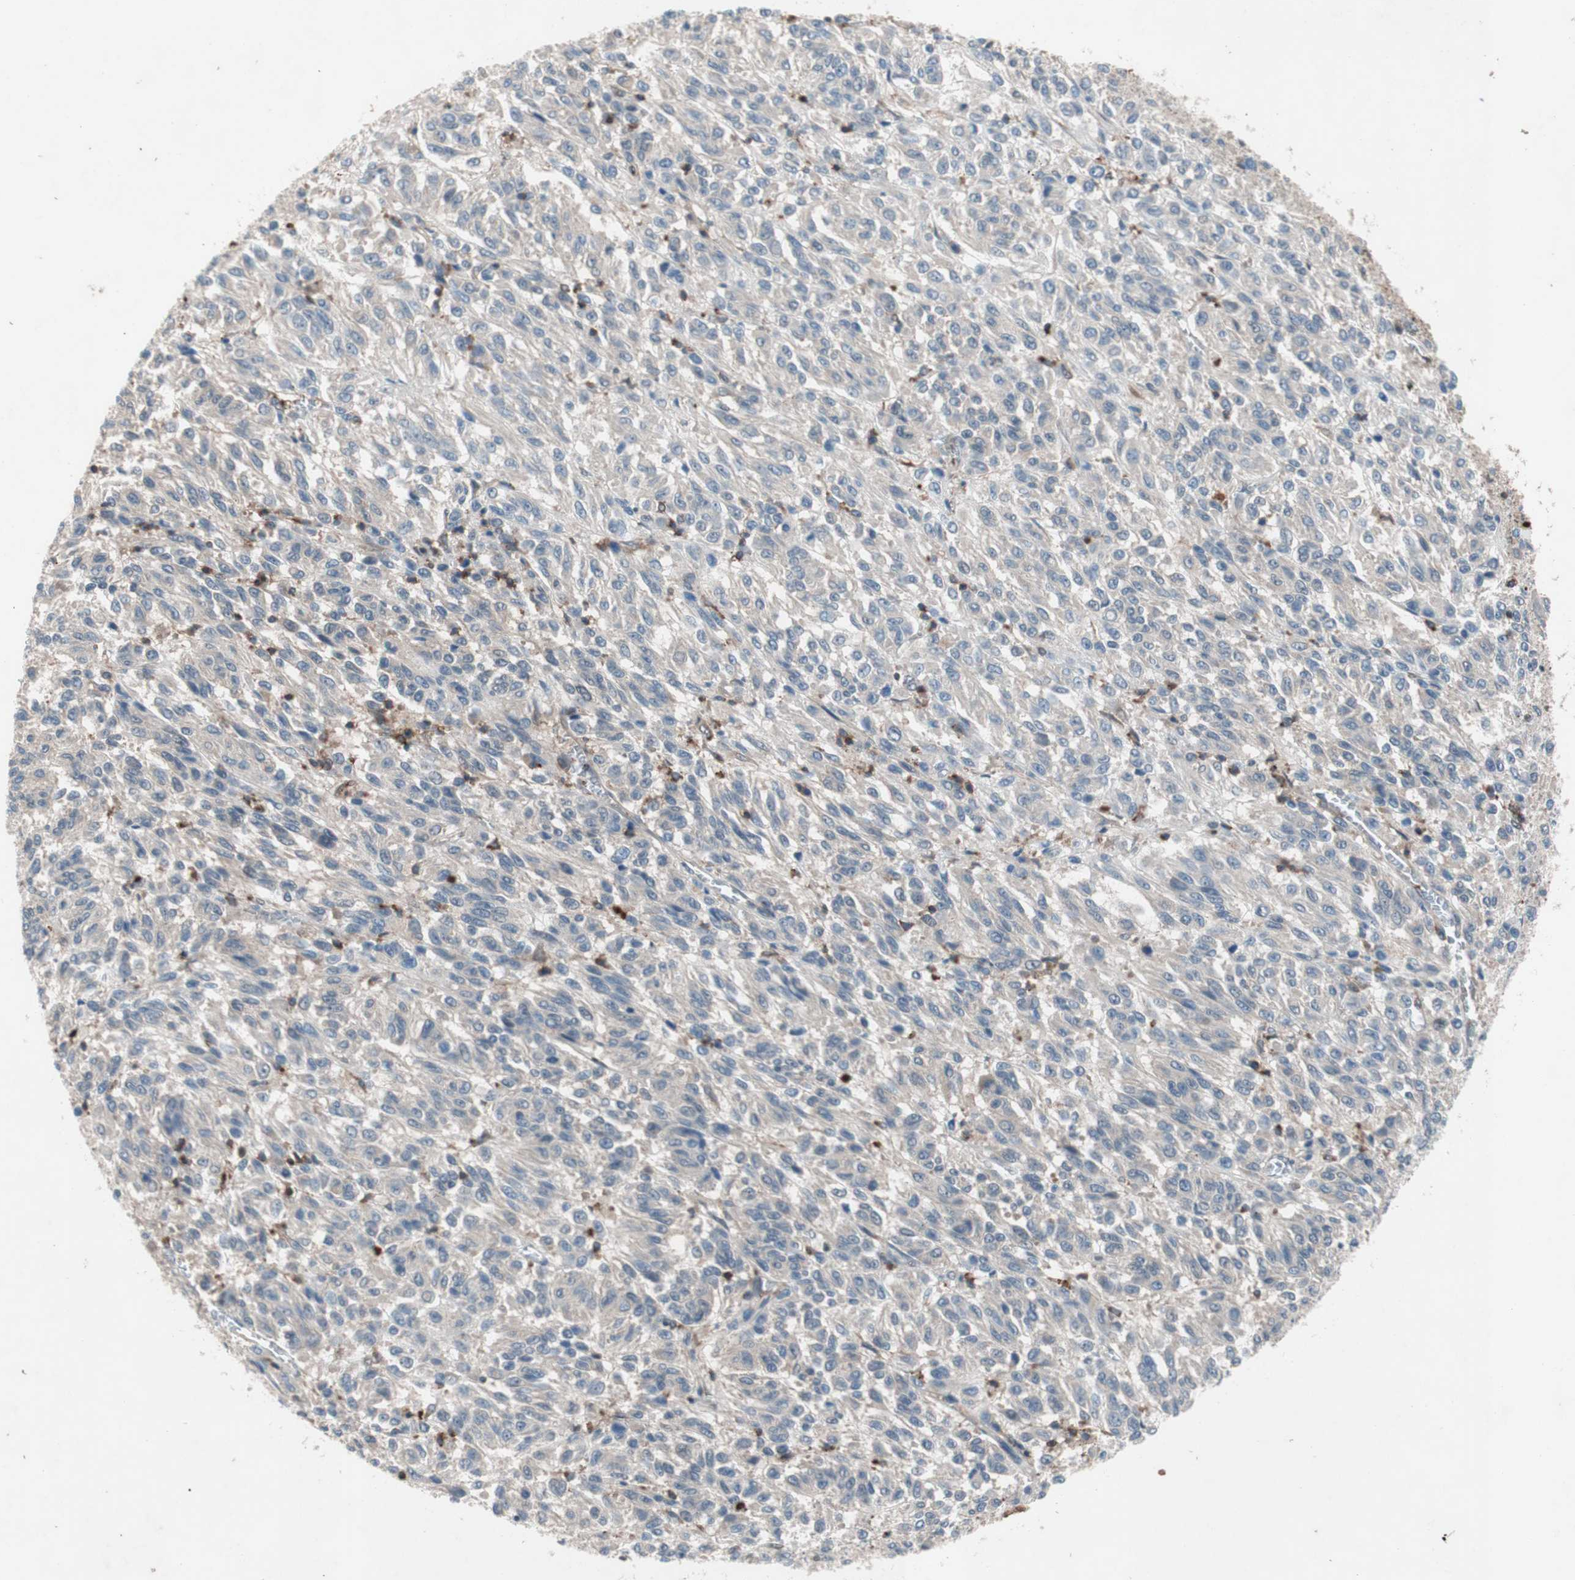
{"staining": {"intensity": "negative", "quantity": "none", "location": "none"}, "tissue": "melanoma", "cell_type": "Tumor cells", "image_type": "cancer", "snomed": [{"axis": "morphology", "description": "Malignant melanoma, Metastatic site"}, {"axis": "topography", "description": "Lung"}], "caption": "Immunohistochemistry image of neoplastic tissue: malignant melanoma (metastatic site) stained with DAB (3,3'-diaminobenzidine) exhibits no significant protein positivity in tumor cells.", "gene": "GALT", "patient": {"sex": "male", "age": 64}}